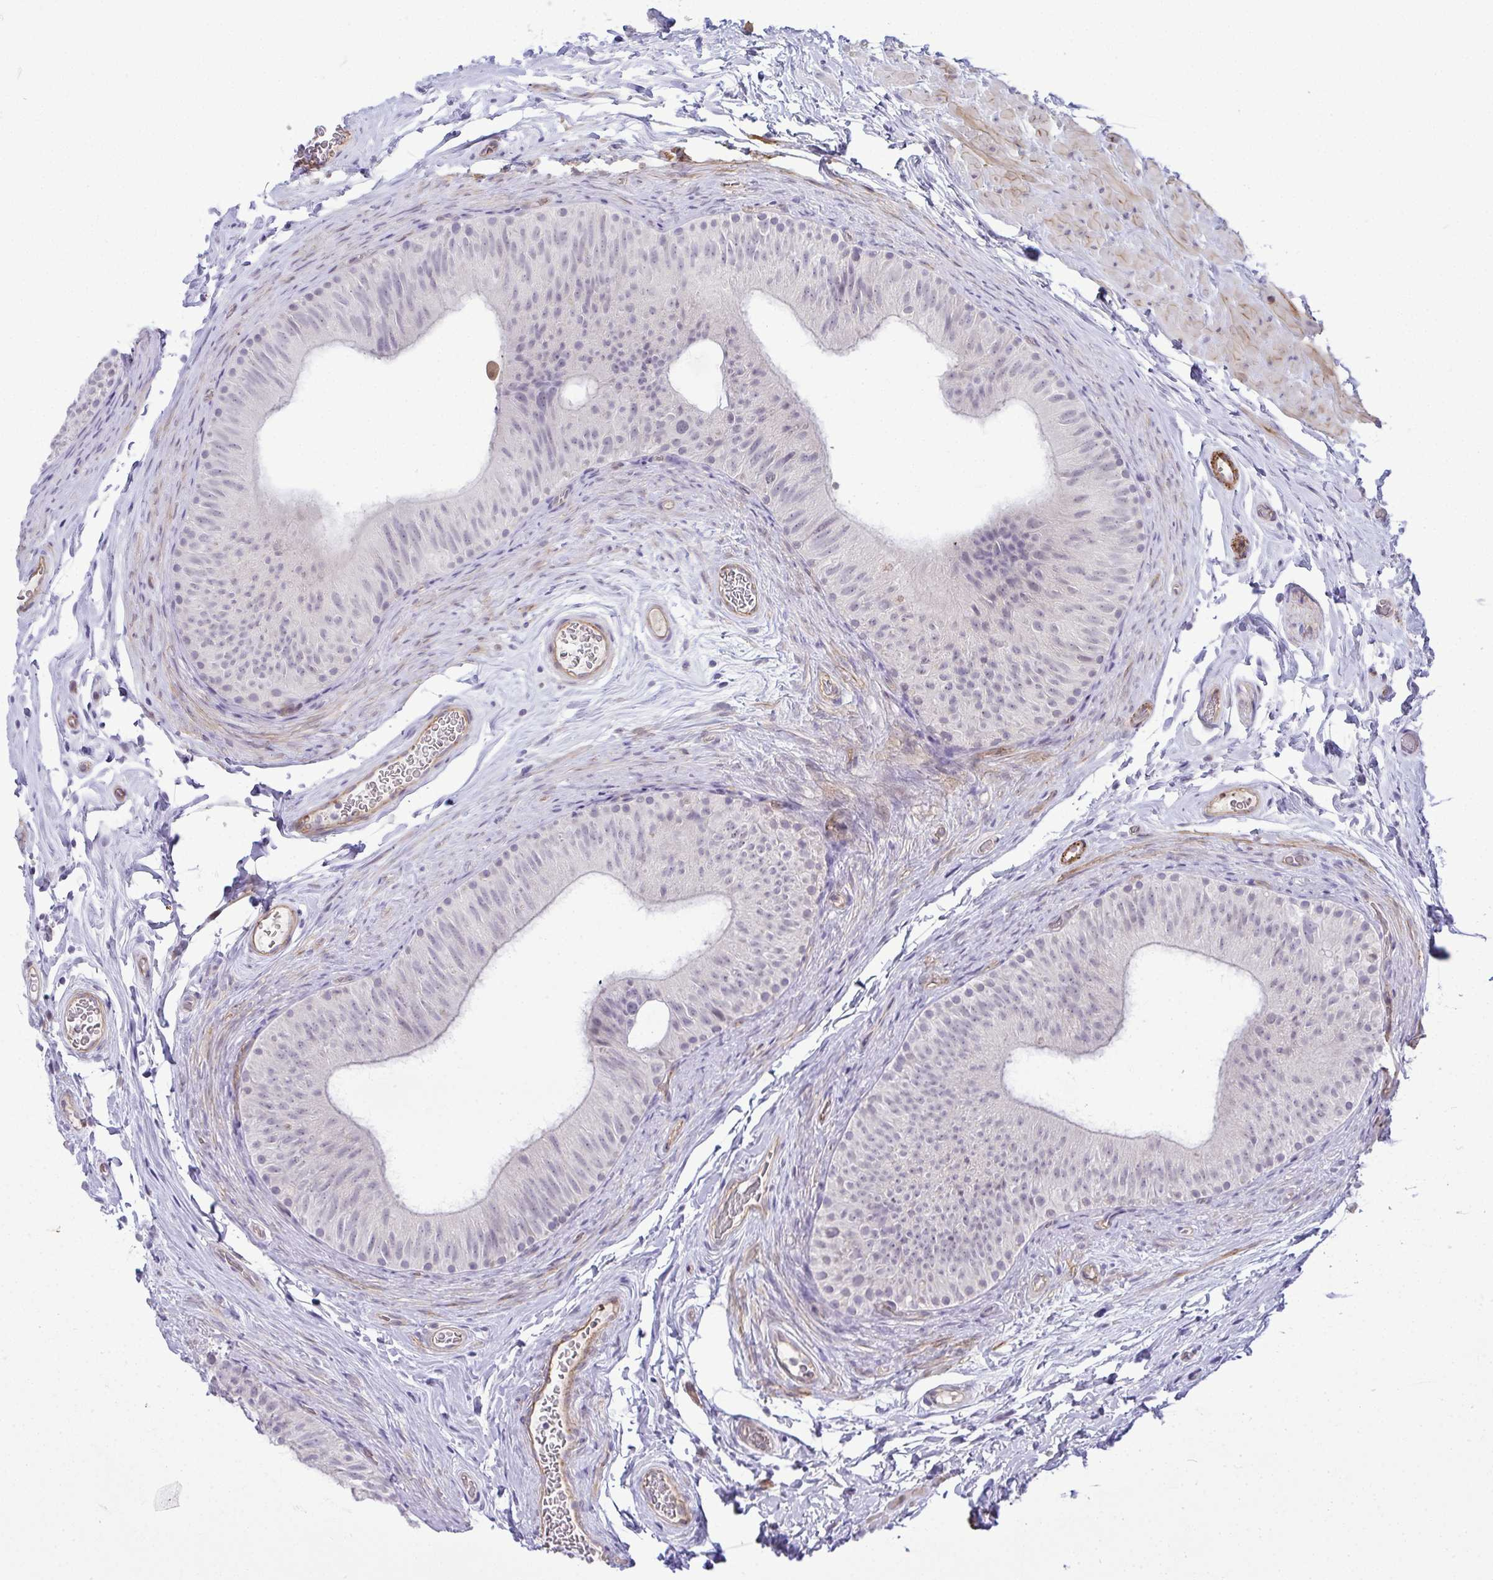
{"staining": {"intensity": "negative", "quantity": "none", "location": "none"}, "tissue": "epididymis", "cell_type": "Glandular cells", "image_type": "normal", "snomed": [{"axis": "morphology", "description": "Normal tissue, NOS"}, {"axis": "topography", "description": "Epididymis, spermatic cord, NOS"}, {"axis": "topography", "description": "Epididymis"}], "caption": "This is an immunohistochemistry (IHC) histopathology image of normal human epididymis. There is no positivity in glandular cells.", "gene": "UBE2S", "patient": {"sex": "male", "age": 31}}